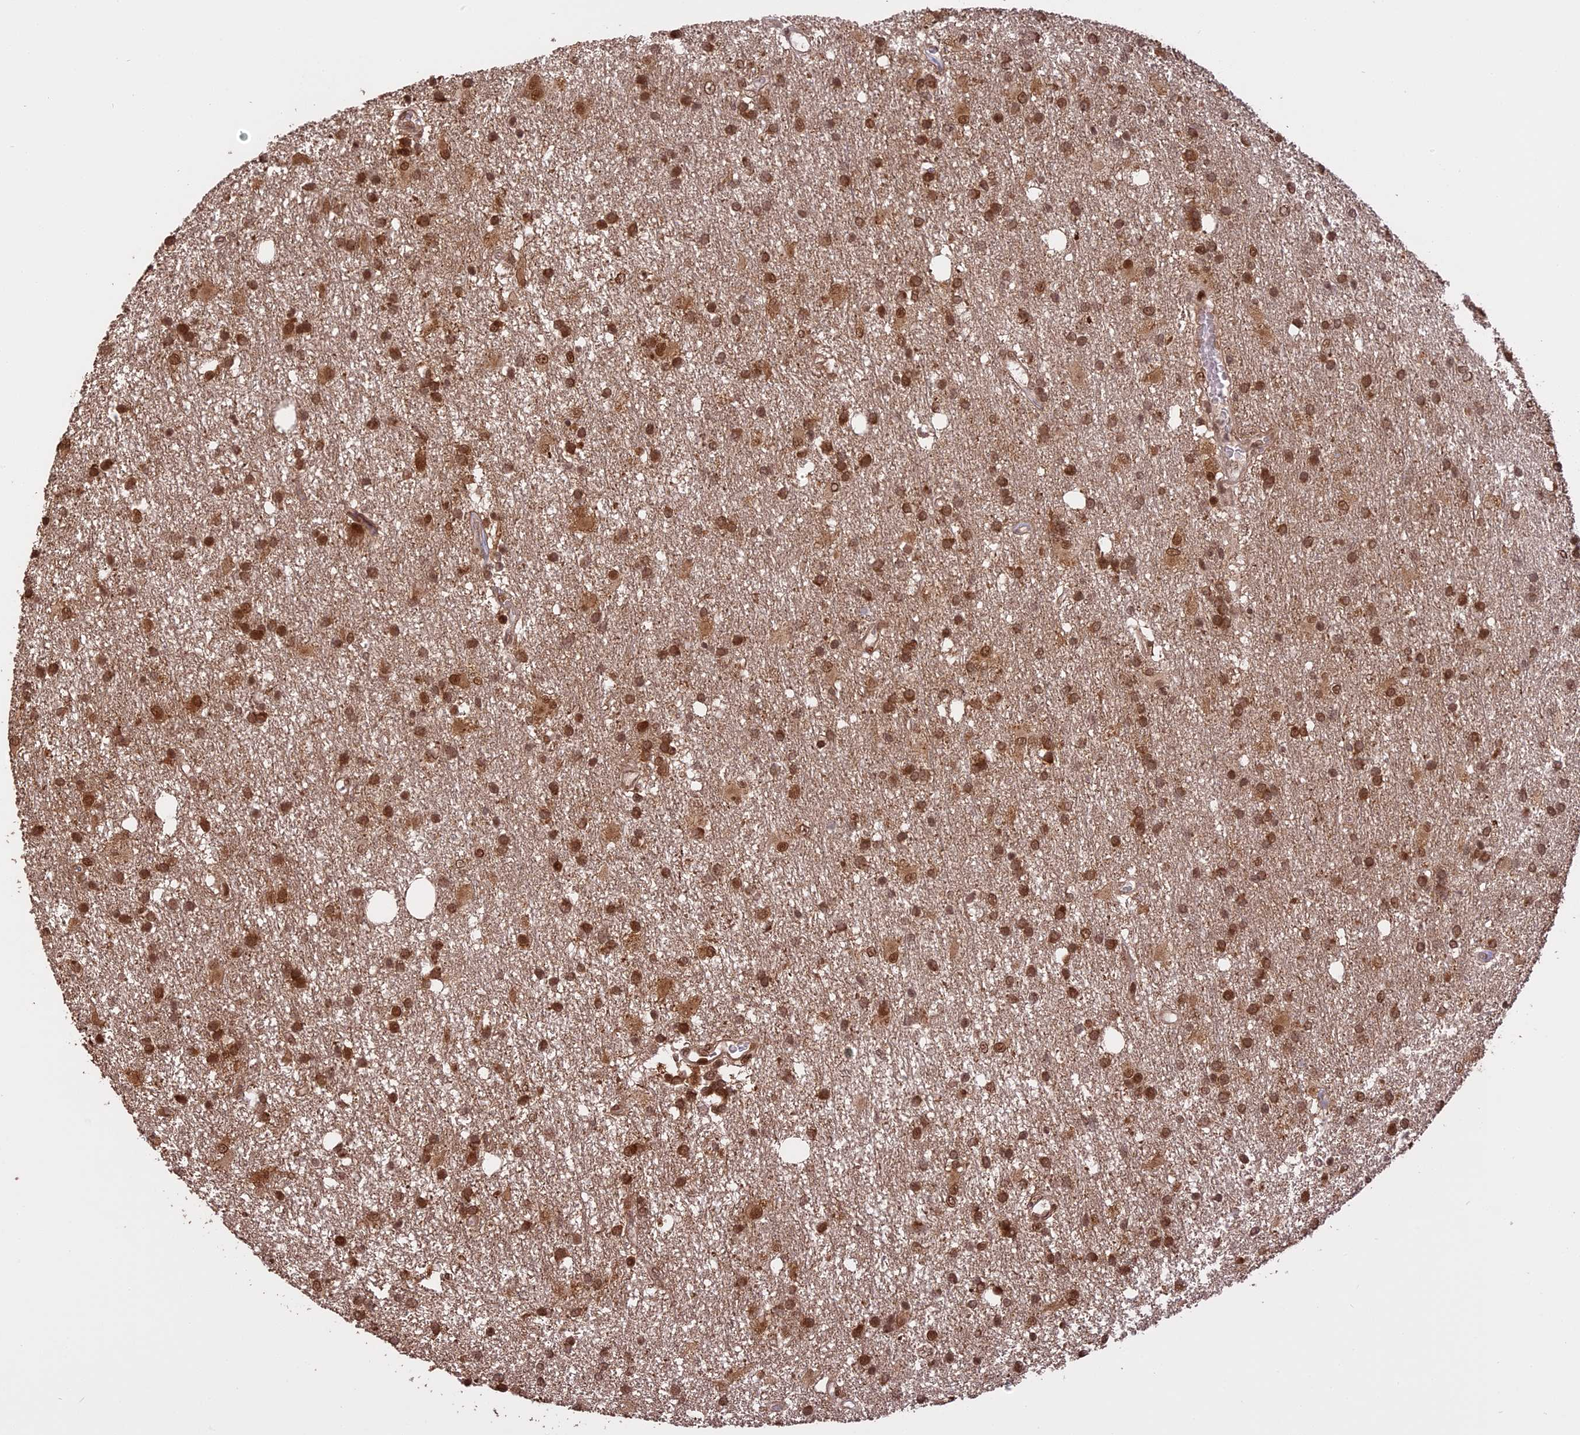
{"staining": {"intensity": "moderate", "quantity": ">75%", "location": "cytoplasmic/membranous,nuclear"}, "tissue": "glioma", "cell_type": "Tumor cells", "image_type": "cancer", "snomed": [{"axis": "morphology", "description": "Glioma, malignant, High grade"}, {"axis": "topography", "description": "Brain"}], "caption": "Immunohistochemistry photomicrograph of human high-grade glioma (malignant) stained for a protein (brown), which reveals medium levels of moderate cytoplasmic/membranous and nuclear positivity in about >75% of tumor cells.", "gene": "PRELID2", "patient": {"sex": "male", "age": 77}}